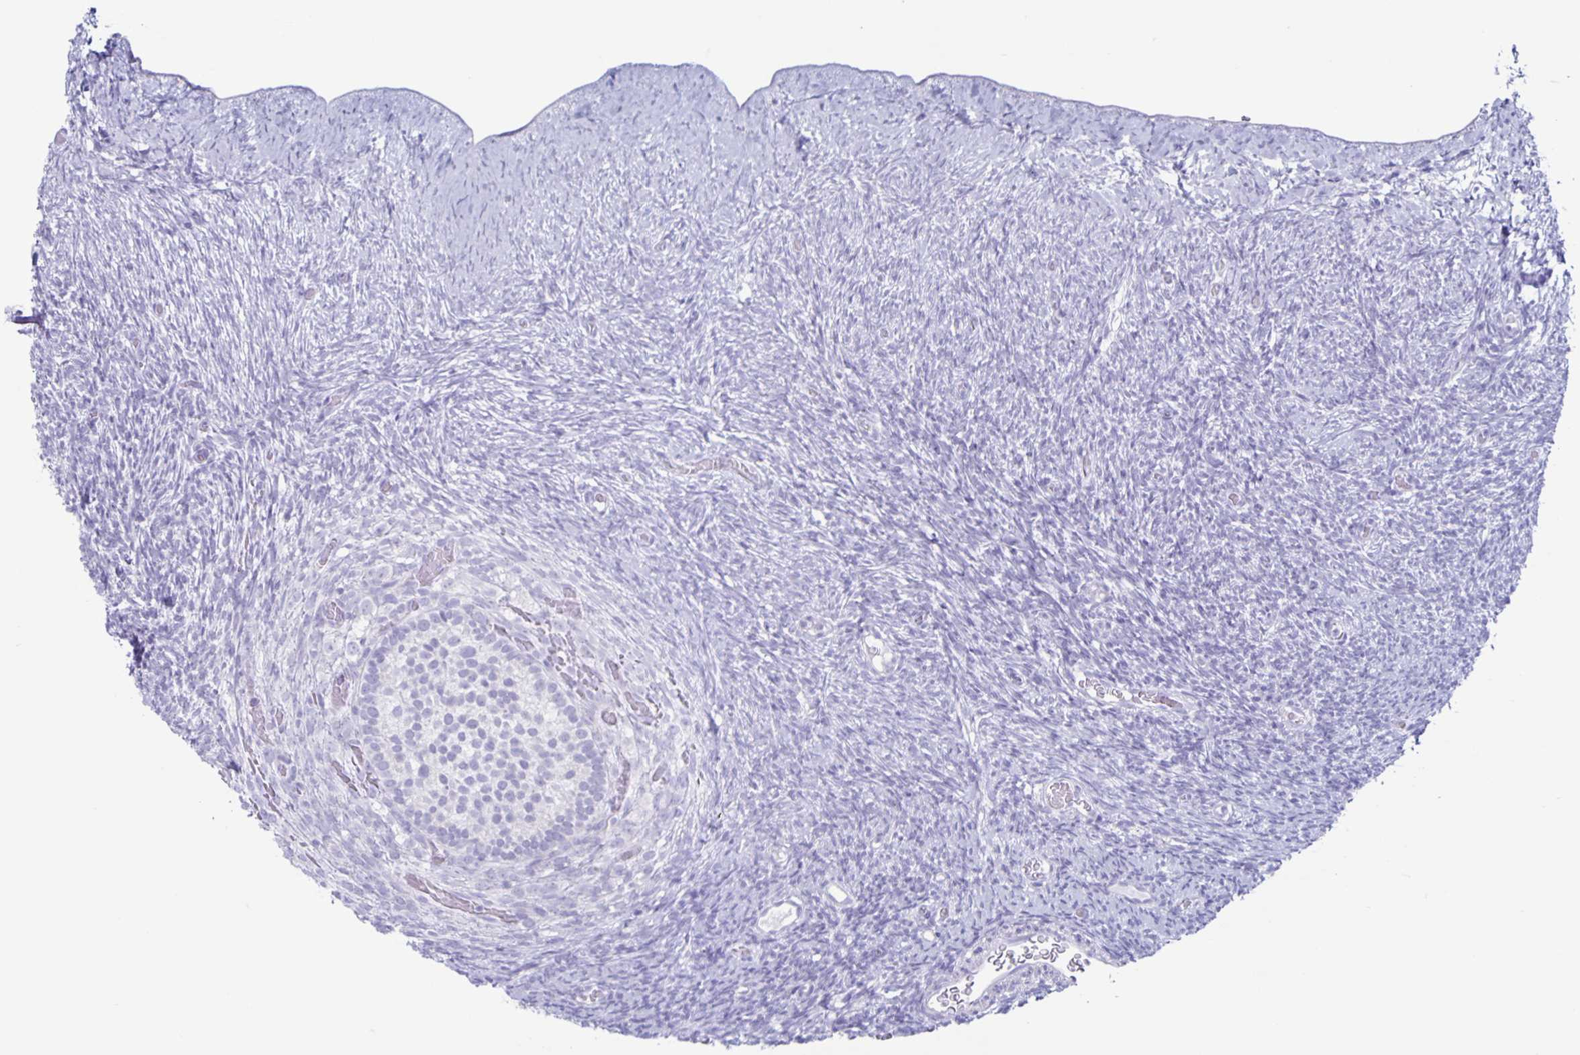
{"staining": {"intensity": "negative", "quantity": "none", "location": "none"}, "tissue": "ovary", "cell_type": "Follicle cells", "image_type": "normal", "snomed": [{"axis": "morphology", "description": "Normal tissue, NOS"}, {"axis": "topography", "description": "Ovary"}], "caption": "Immunohistochemical staining of unremarkable ovary reveals no significant staining in follicle cells. (Brightfield microscopy of DAB (3,3'-diaminobenzidine) immunohistochemistry (IHC) at high magnification).", "gene": "CT45A10", "patient": {"sex": "female", "age": 39}}